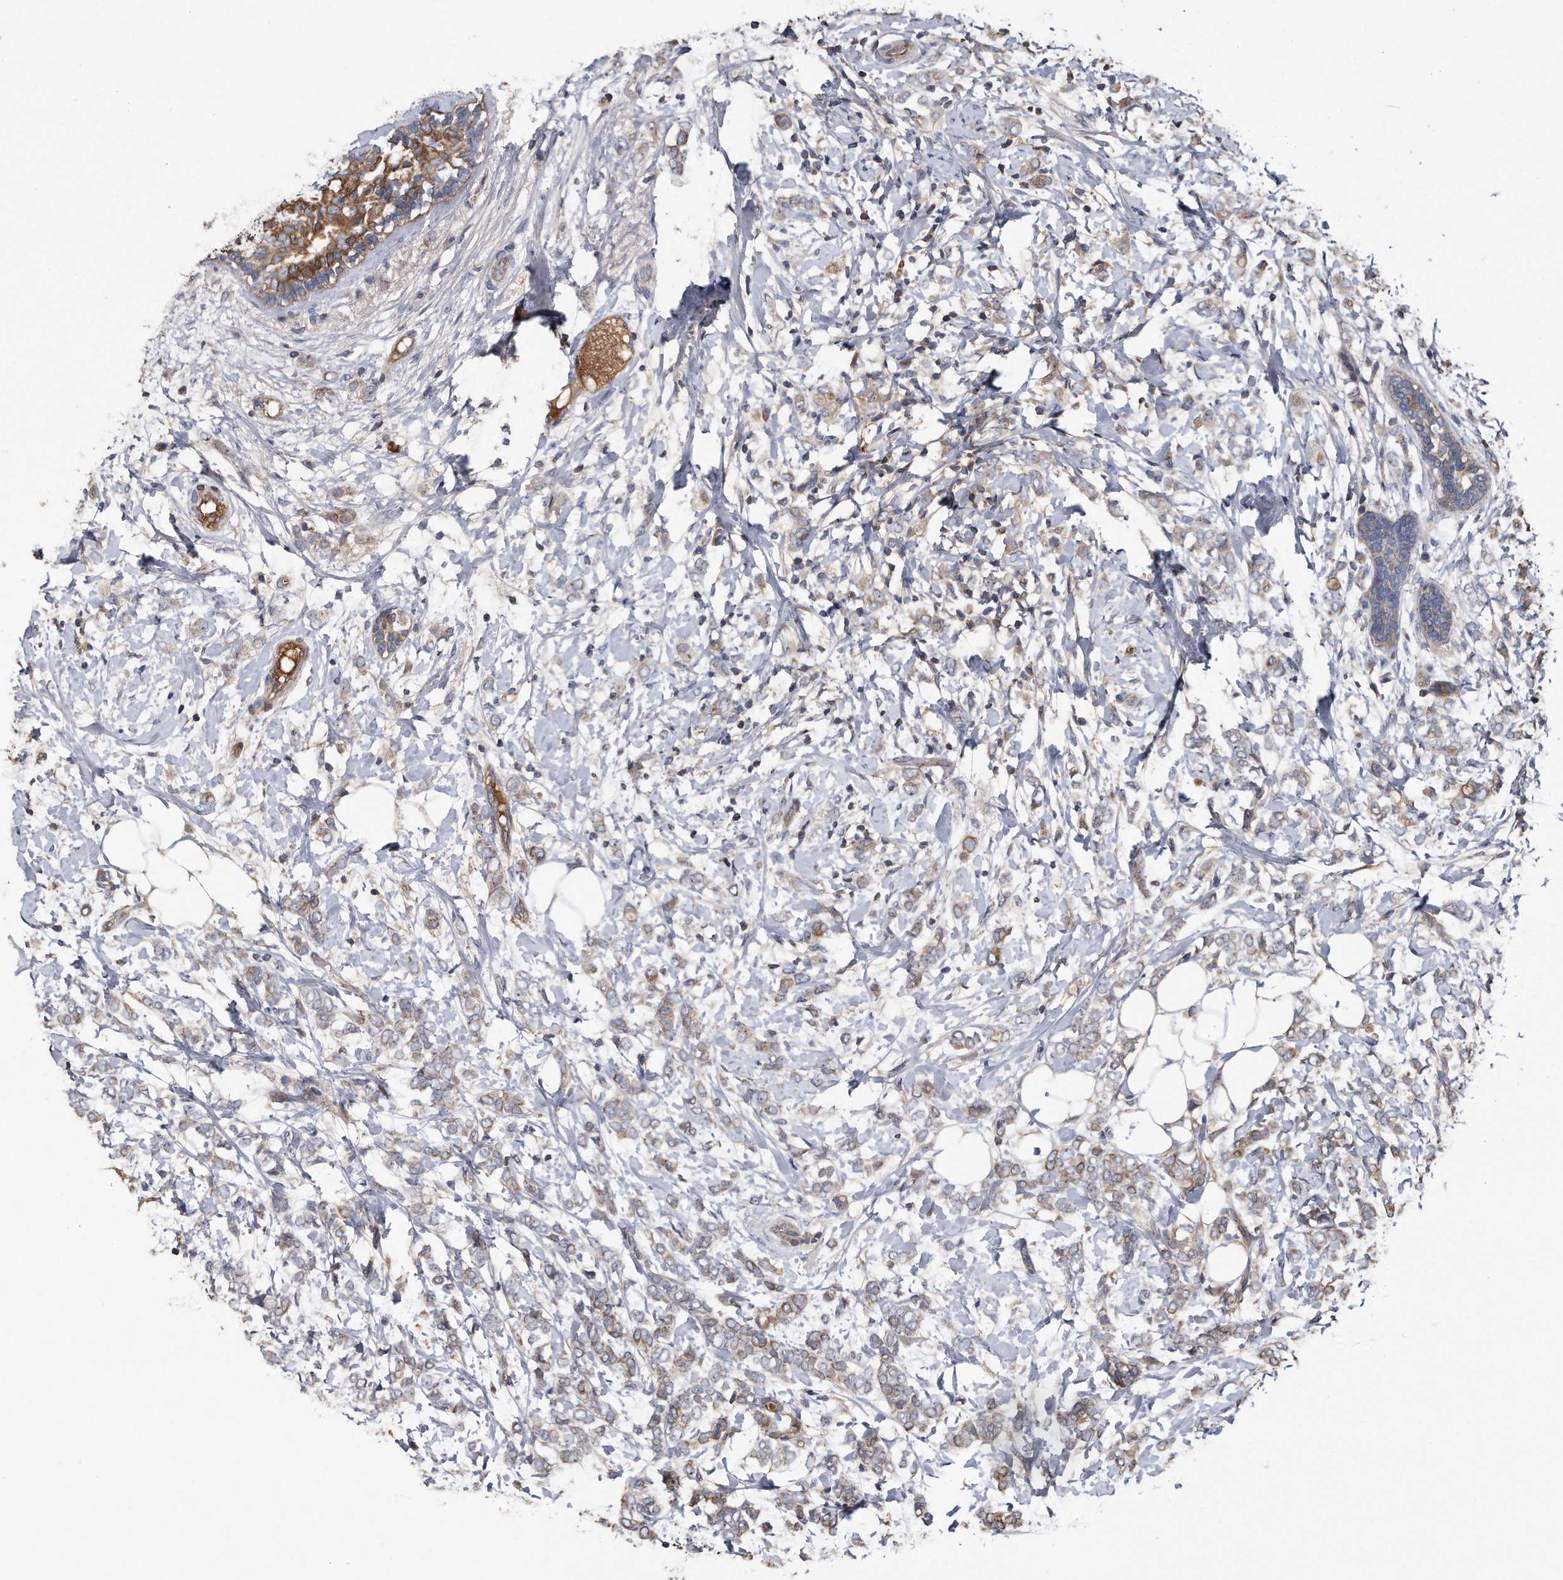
{"staining": {"intensity": "weak", "quantity": ">75%", "location": "cytoplasmic/membranous"}, "tissue": "breast cancer", "cell_type": "Tumor cells", "image_type": "cancer", "snomed": [{"axis": "morphology", "description": "Normal tissue, NOS"}, {"axis": "morphology", "description": "Lobular carcinoma"}, {"axis": "topography", "description": "Breast"}], "caption": "Lobular carcinoma (breast) stained with DAB immunohistochemistry (IHC) shows low levels of weak cytoplasmic/membranous positivity in approximately >75% of tumor cells.", "gene": "KCND3", "patient": {"sex": "female", "age": 47}}